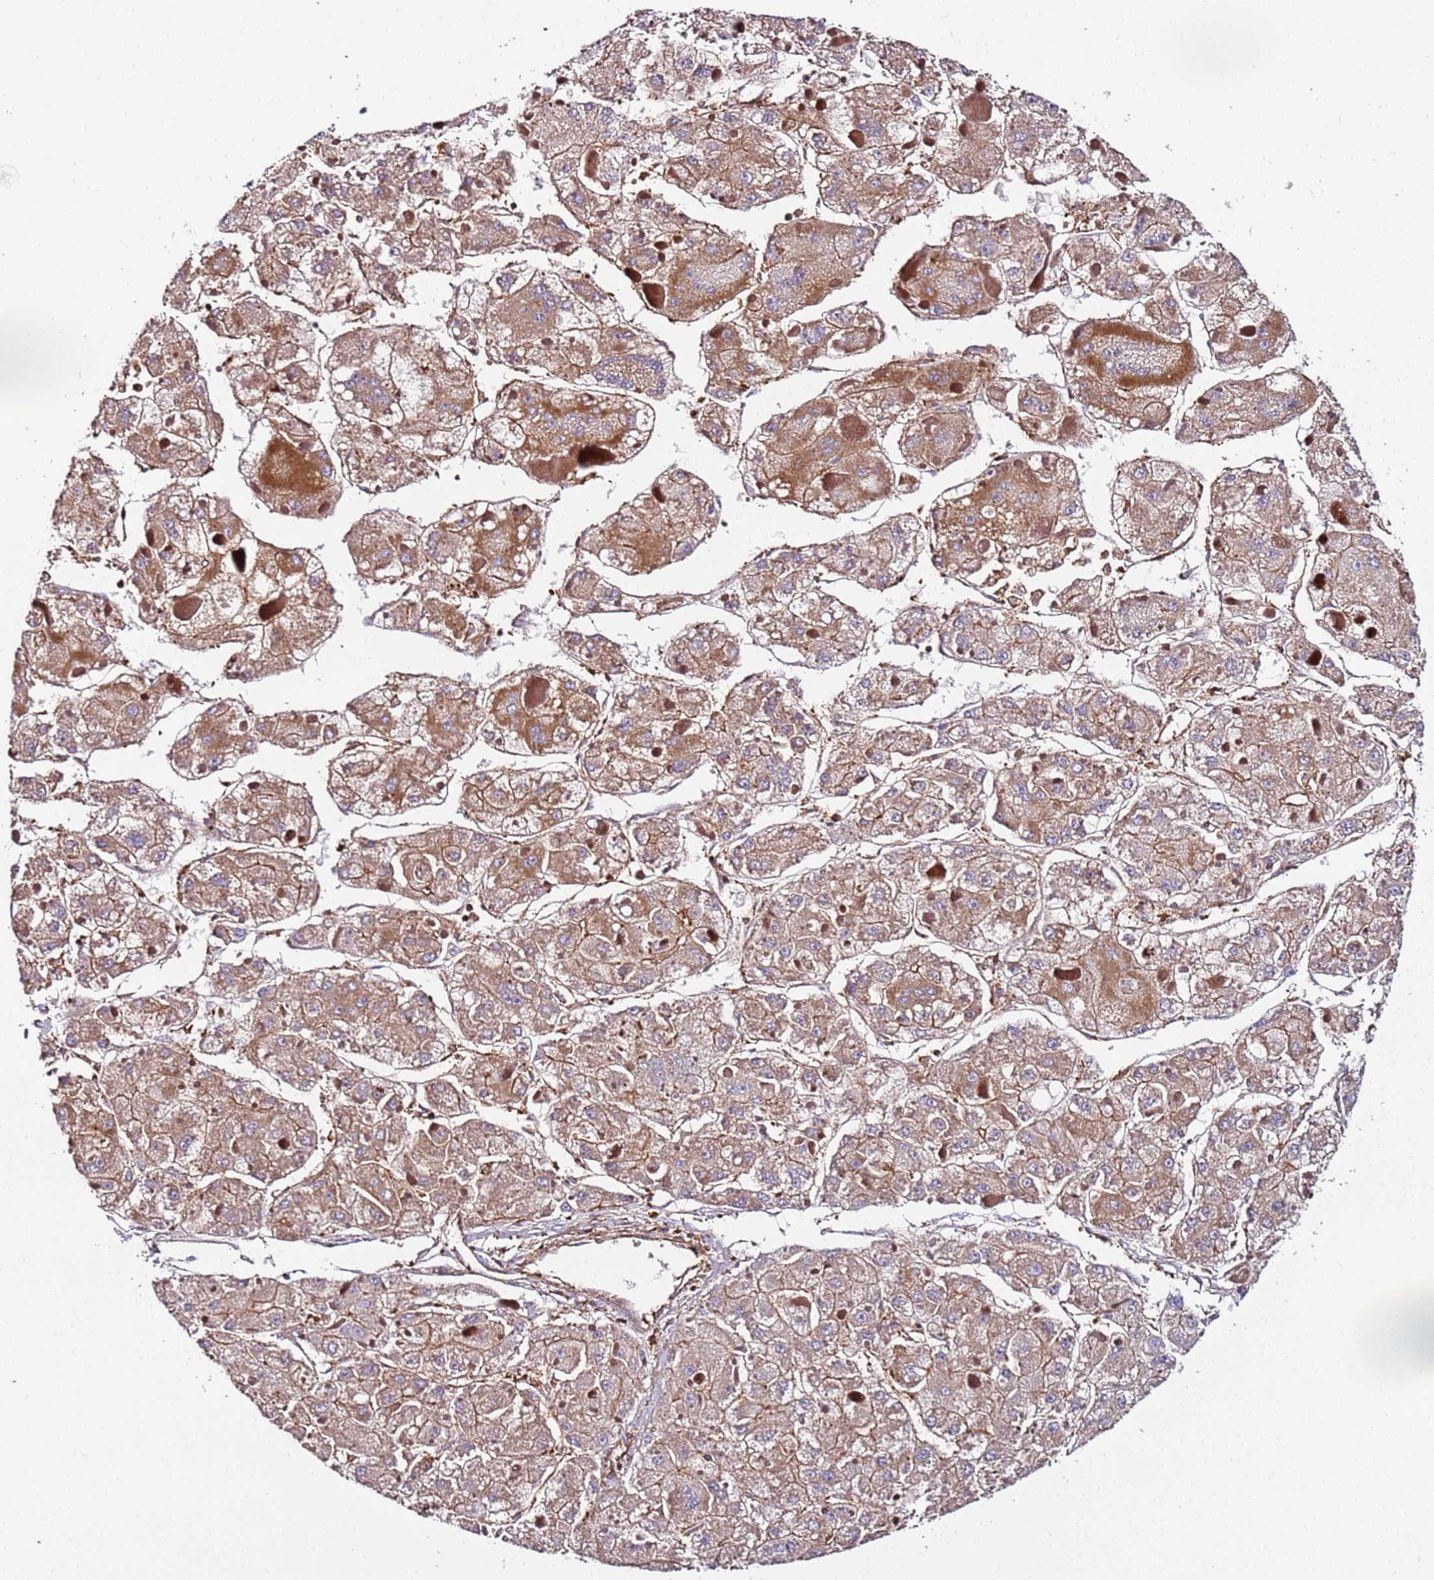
{"staining": {"intensity": "moderate", "quantity": ">75%", "location": "cytoplasmic/membranous"}, "tissue": "liver cancer", "cell_type": "Tumor cells", "image_type": "cancer", "snomed": [{"axis": "morphology", "description": "Carcinoma, Hepatocellular, NOS"}, {"axis": "topography", "description": "Liver"}], "caption": "About >75% of tumor cells in human liver hepatocellular carcinoma display moderate cytoplasmic/membranous protein positivity as visualized by brown immunohistochemical staining.", "gene": "CYP2U1", "patient": {"sex": "female", "age": 73}}